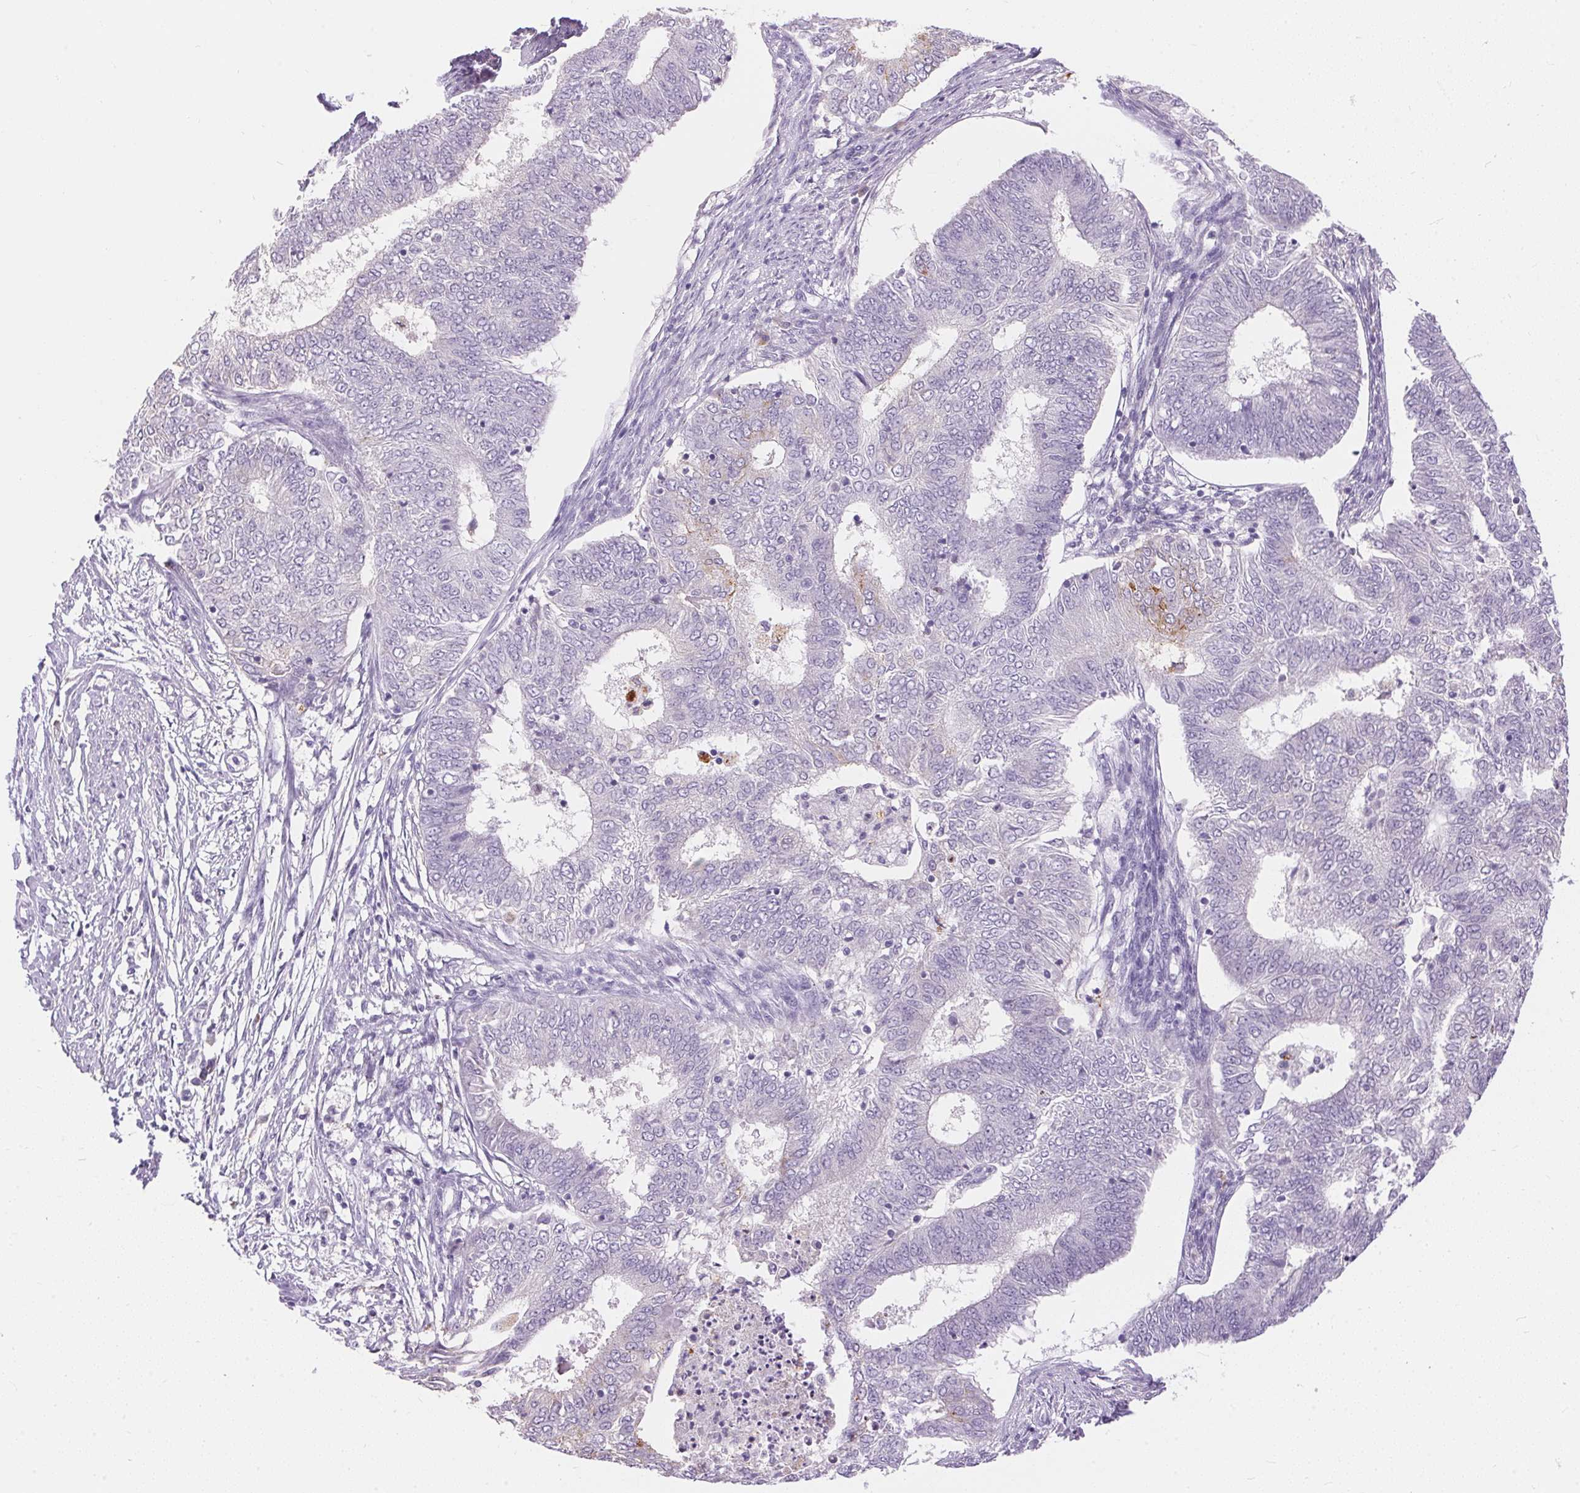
{"staining": {"intensity": "weak", "quantity": "<25%", "location": "cytoplasmic/membranous"}, "tissue": "endometrial cancer", "cell_type": "Tumor cells", "image_type": "cancer", "snomed": [{"axis": "morphology", "description": "Adenocarcinoma, NOS"}, {"axis": "topography", "description": "Endometrium"}], "caption": "The micrograph reveals no staining of tumor cells in endometrial adenocarcinoma.", "gene": "PNLIPRP3", "patient": {"sex": "female", "age": 62}}